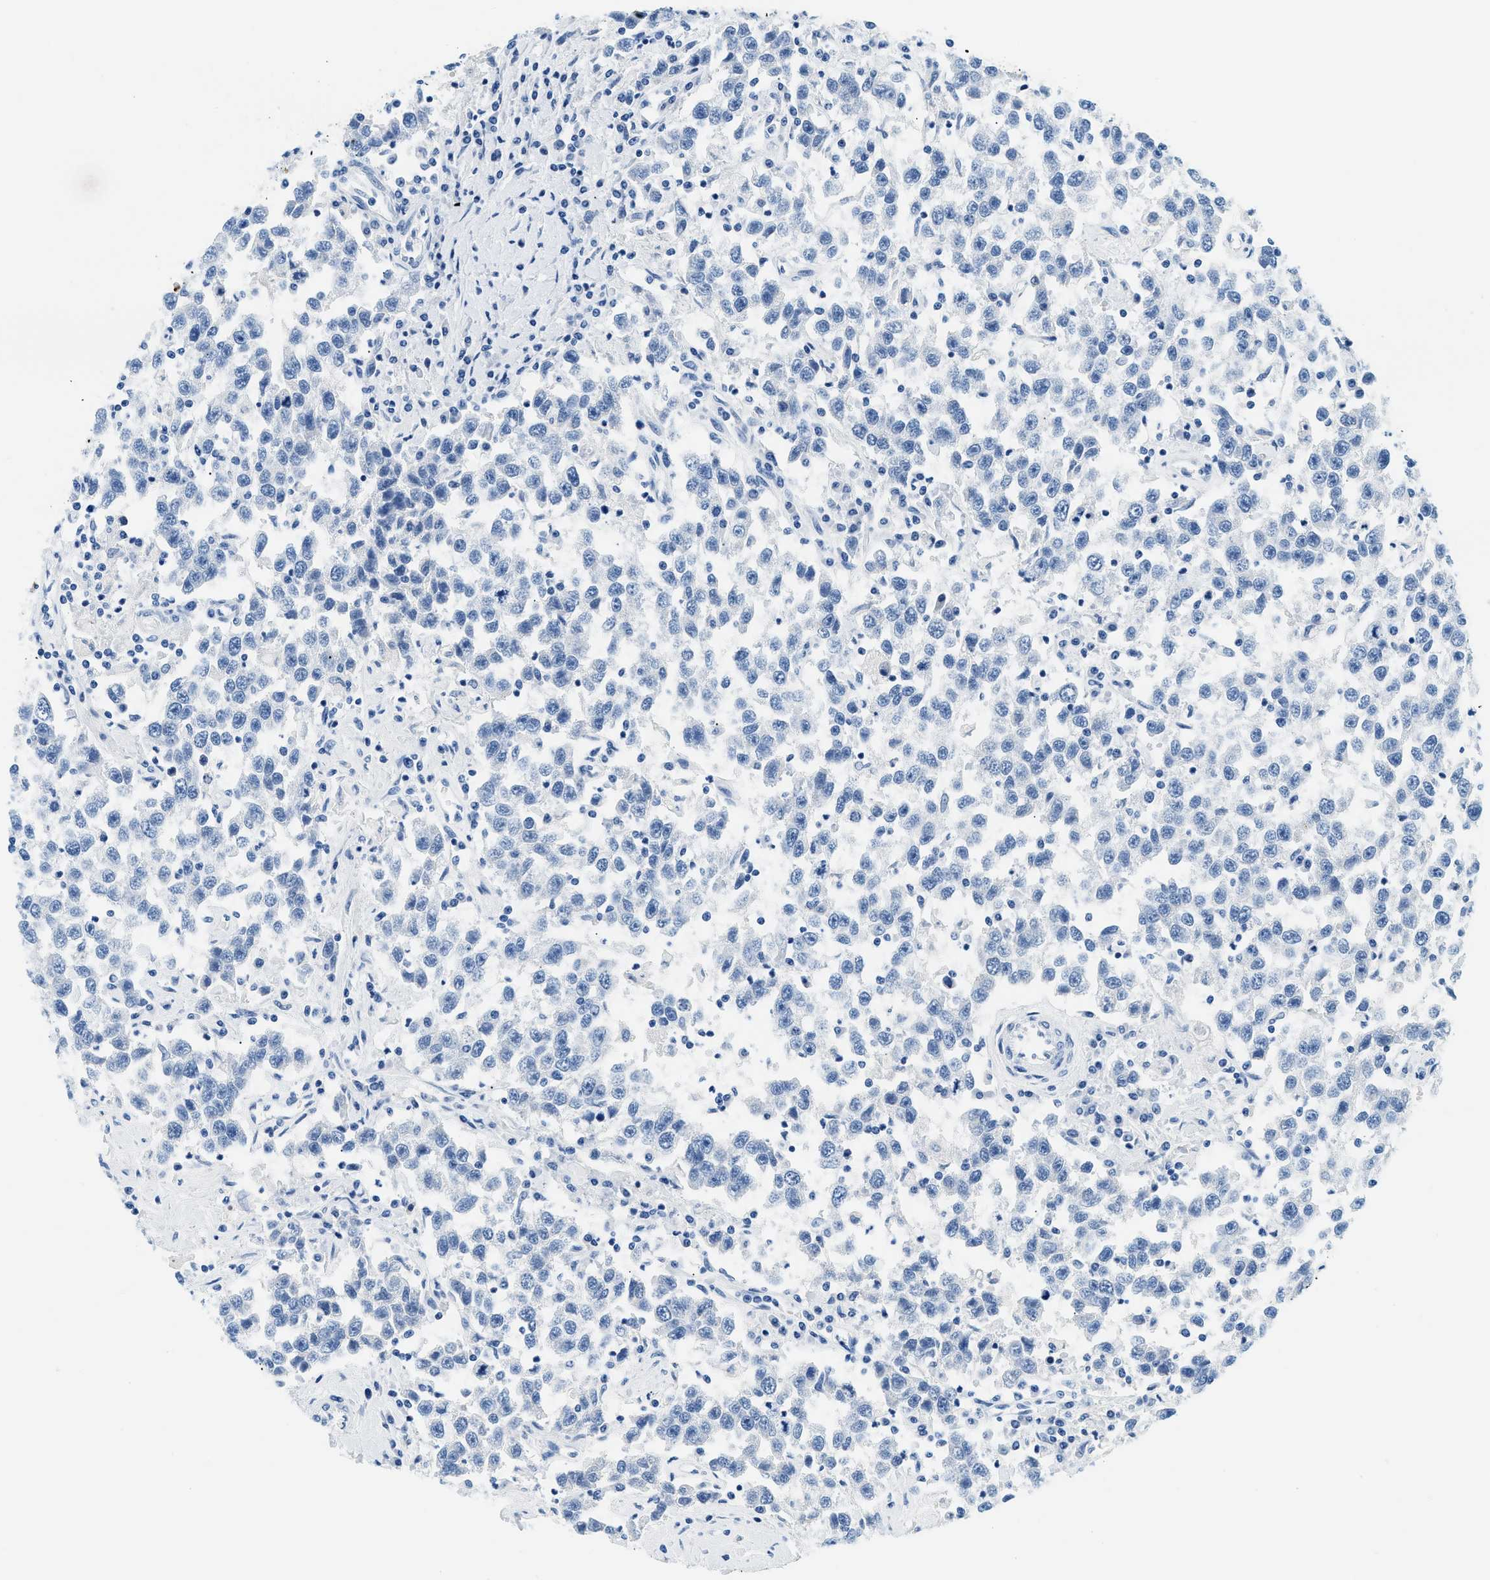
{"staining": {"intensity": "negative", "quantity": "none", "location": "none"}, "tissue": "testis cancer", "cell_type": "Tumor cells", "image_type": "cancer", "snomed": [{"axis": "morphology", "description": "Seminoma, NOS"}, {"axis": "topography", "description": "Testis"}], "caption": "This image is of testis cancer stained with IHC to label a protein in brown with the nuclei are counter-stained blue. There is no expression in tumor cells.", "gene": "STXBP2", "patient": {"sex": "male", "age": 41}}